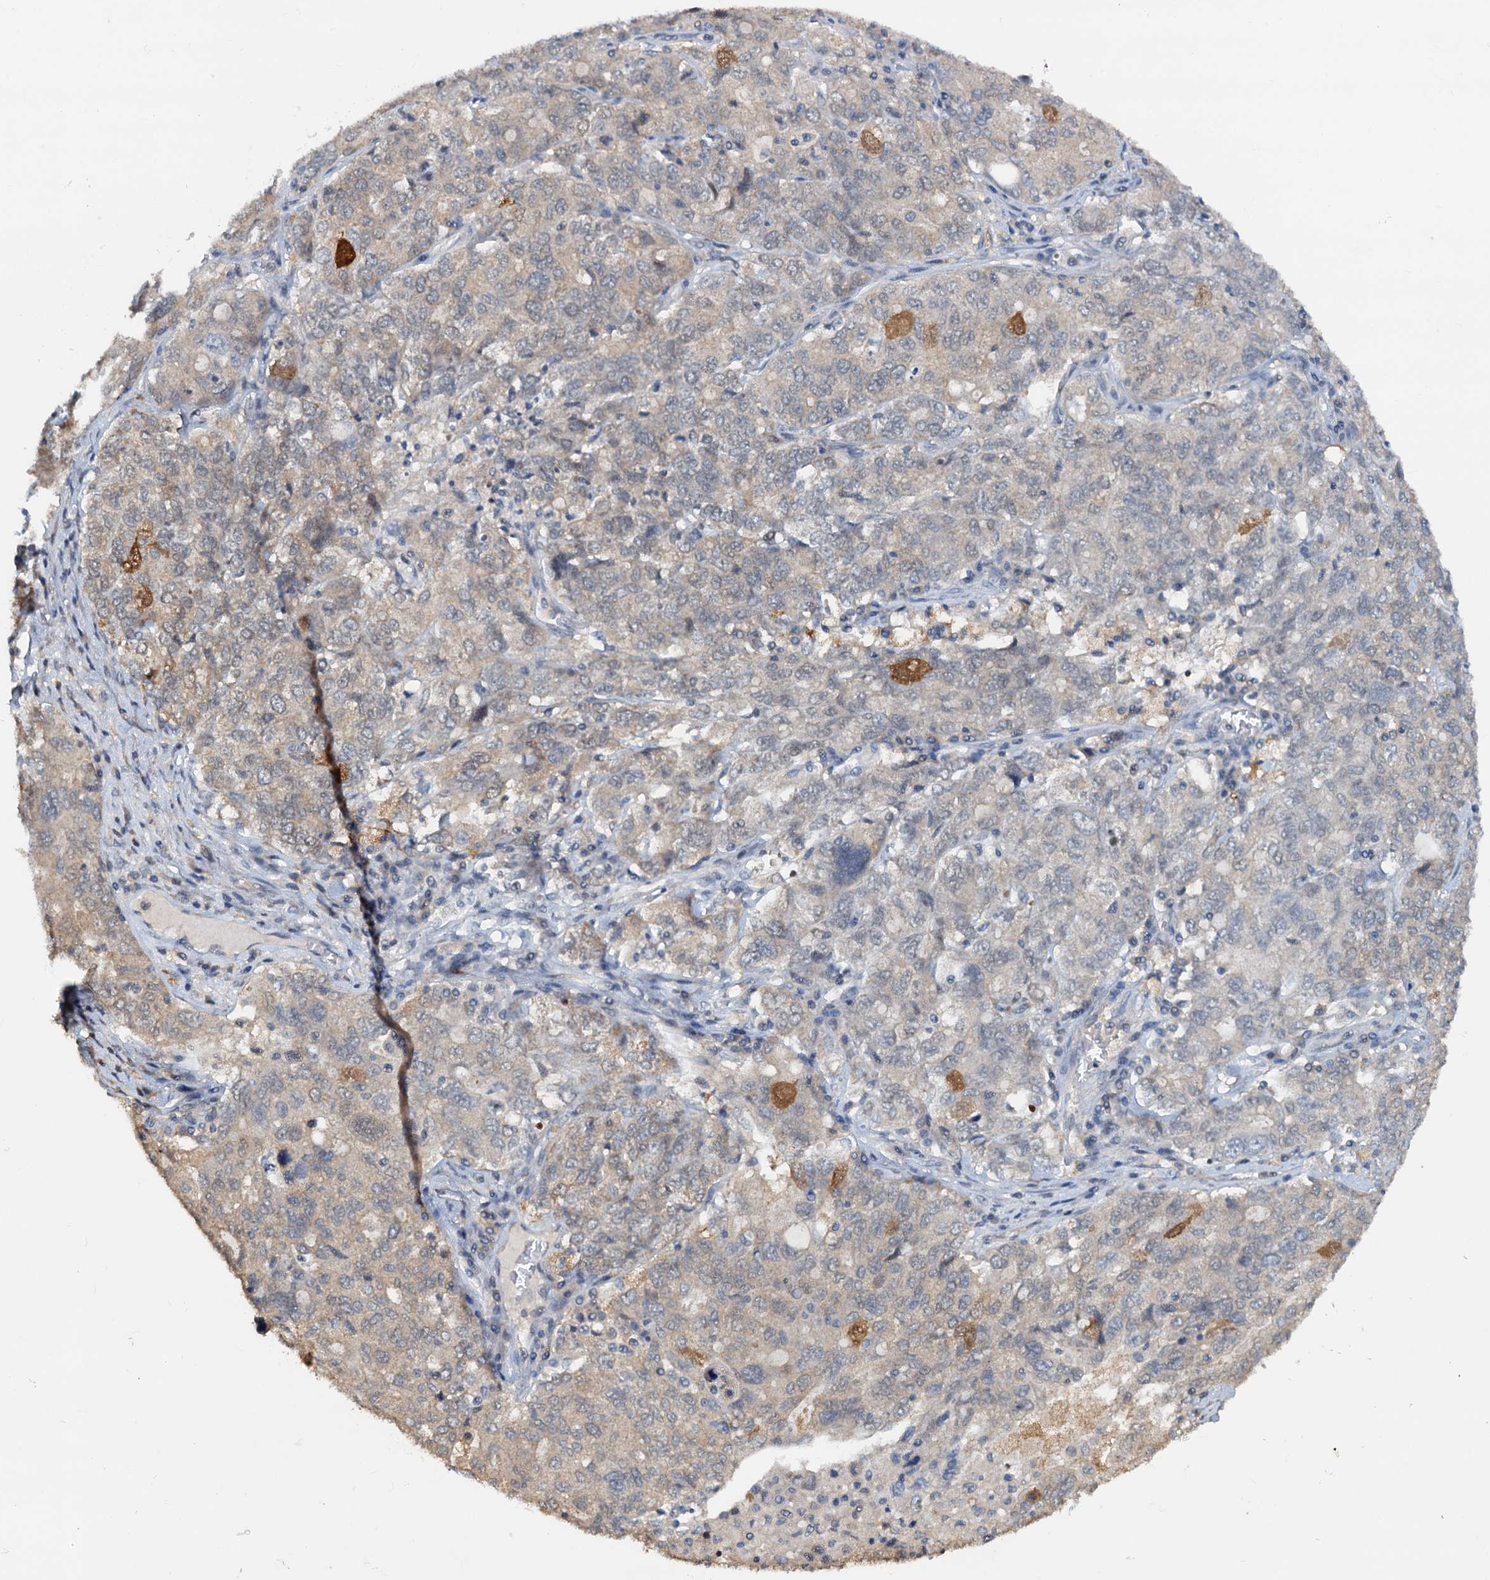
{"staining": {"intensity": "weak", "quantity": "25%-75%", "location": "cytoplasmic/membranous"}, "tissue": "ovarian cancer", "cell_type": "Tumor cells", "image_type": "cancer", "snomed": [{"axis": "morphology", "description": "Carcinoma, endometroid"}, {"axis": "topography", "description": "Ovary"}], "caption": "Immunohistochemistry of endometroid carcinoma (ovarian) exhibits low levels of weak cytoplasmic/membranous staining in about 25%-75% of tumor cells.", "gene": "PTGES3", "patient": {"sex": "female", "age": 62}}